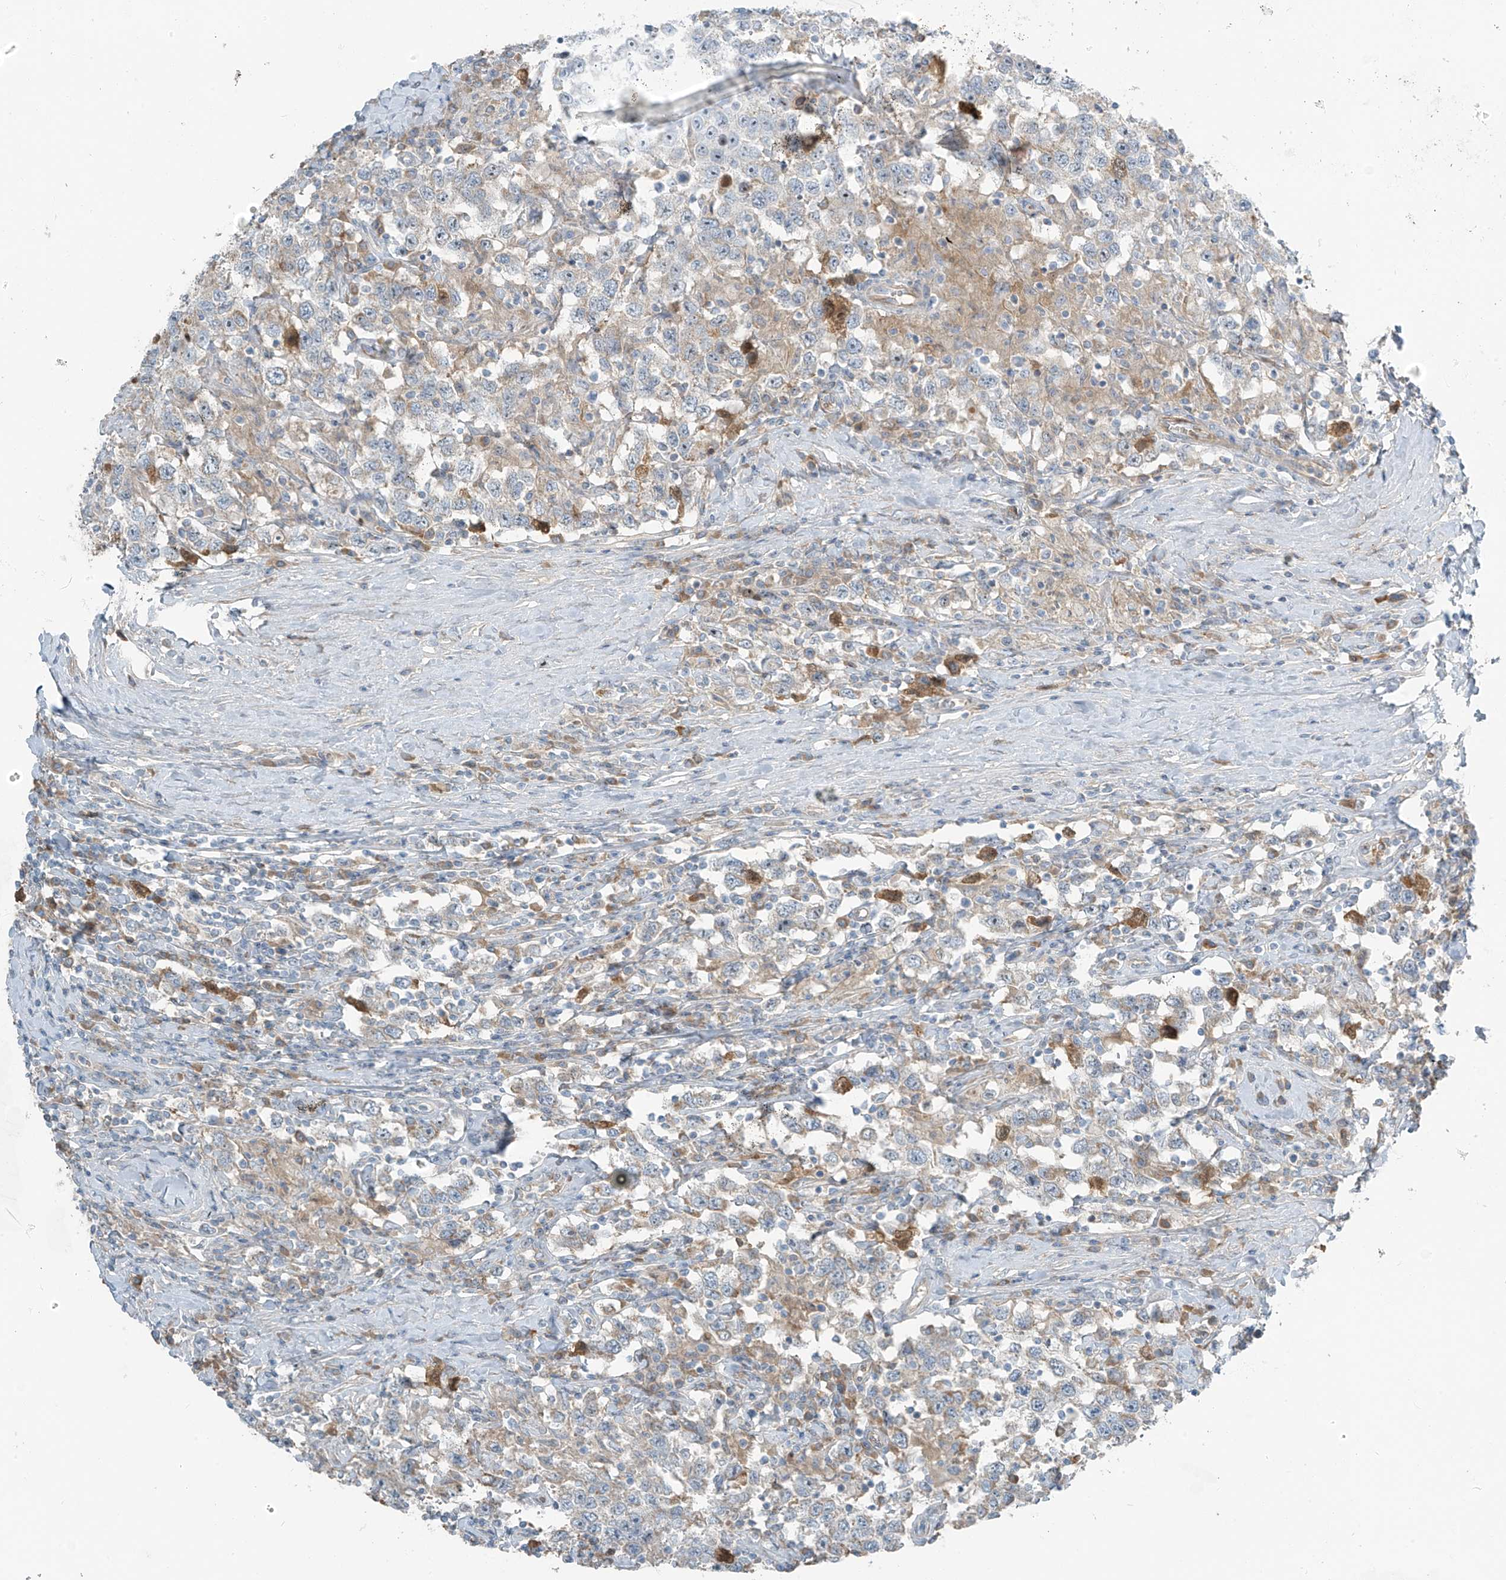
{"staining": {"intensity": "negative", "quantity": "none", "location": "none"}, "tissue": "testis cancer", "cell_type": "Tumor cells", "image_type": "cancer", "snomed": [{"axis": "morphology", "description": "Seminoma, NOS"}, {"axis": "topography", "description": "Testis"}], "caption": "Immunohistochemistry (IHC) of seminoma (testis) exhibits no expression in tumor cells. The staining was performed using DAB to visualize the protein expression in brown, while the nuclei were stained in blue with hematoxylin (Magnification: 20x).", "gene": "FAM131C", "patient": {"sex": "male", "age": 41}}